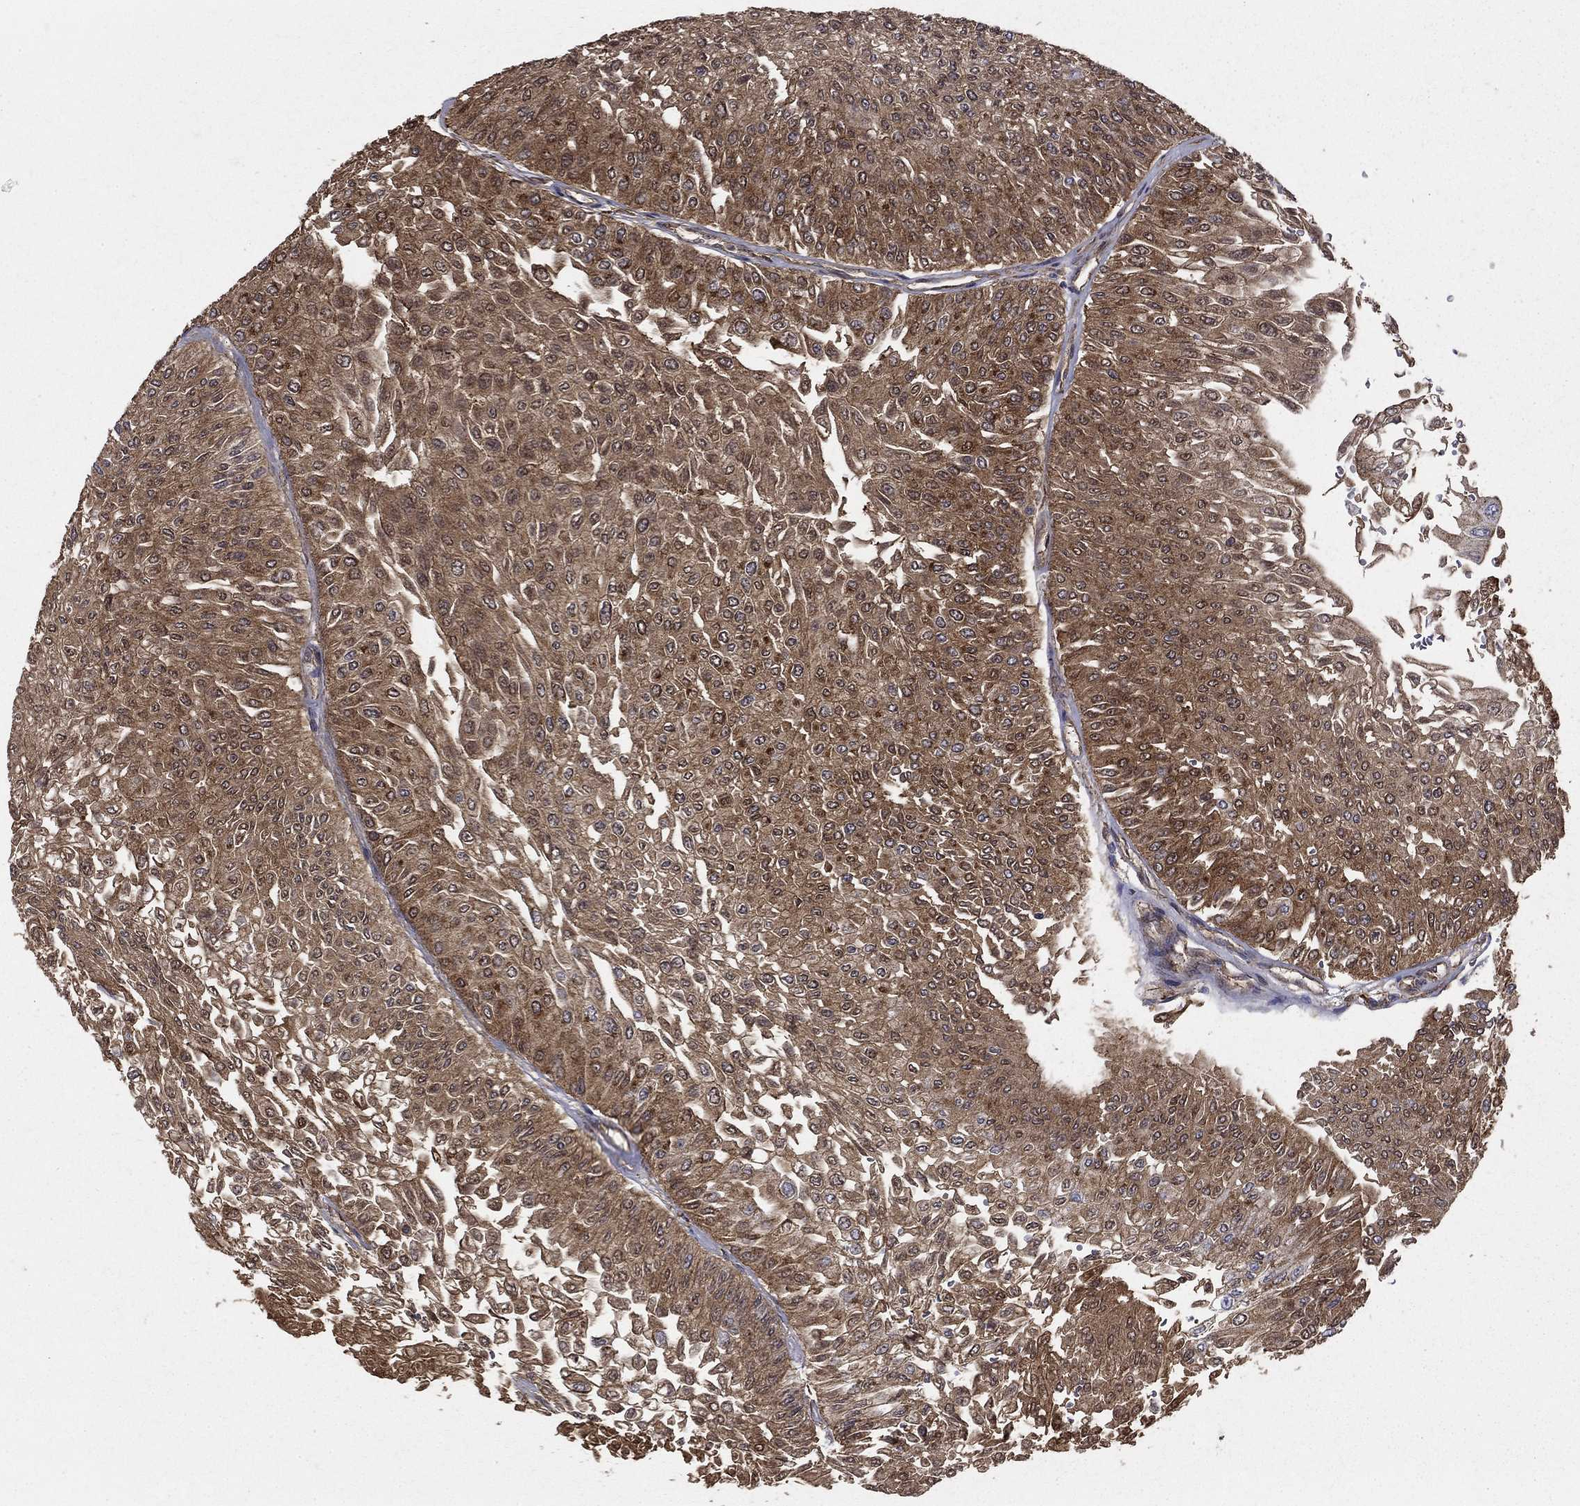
{"staining": {"intensity": "strong", "quantity": ">75%", "location": "cytoplasmic/membranous"}, "tissue": "urothelial cancer", "cell_type": "Tumor cells", "image_type": "cancer", "snomed": [{"axis": "morphology", "description": "Urothelial carcinoma, Low grade"}, {"axis": "topography", "description": "Urinary bladder"}], "caption": "Urothelial carcinoma (low-grade) was stained to show a protein in brown. There is high levels of strong cytoplasmic/membranous staining in approximately >75% of tumor cells.", "gene": "GCSH", "patient": {"sex": "male", "age": 67}}